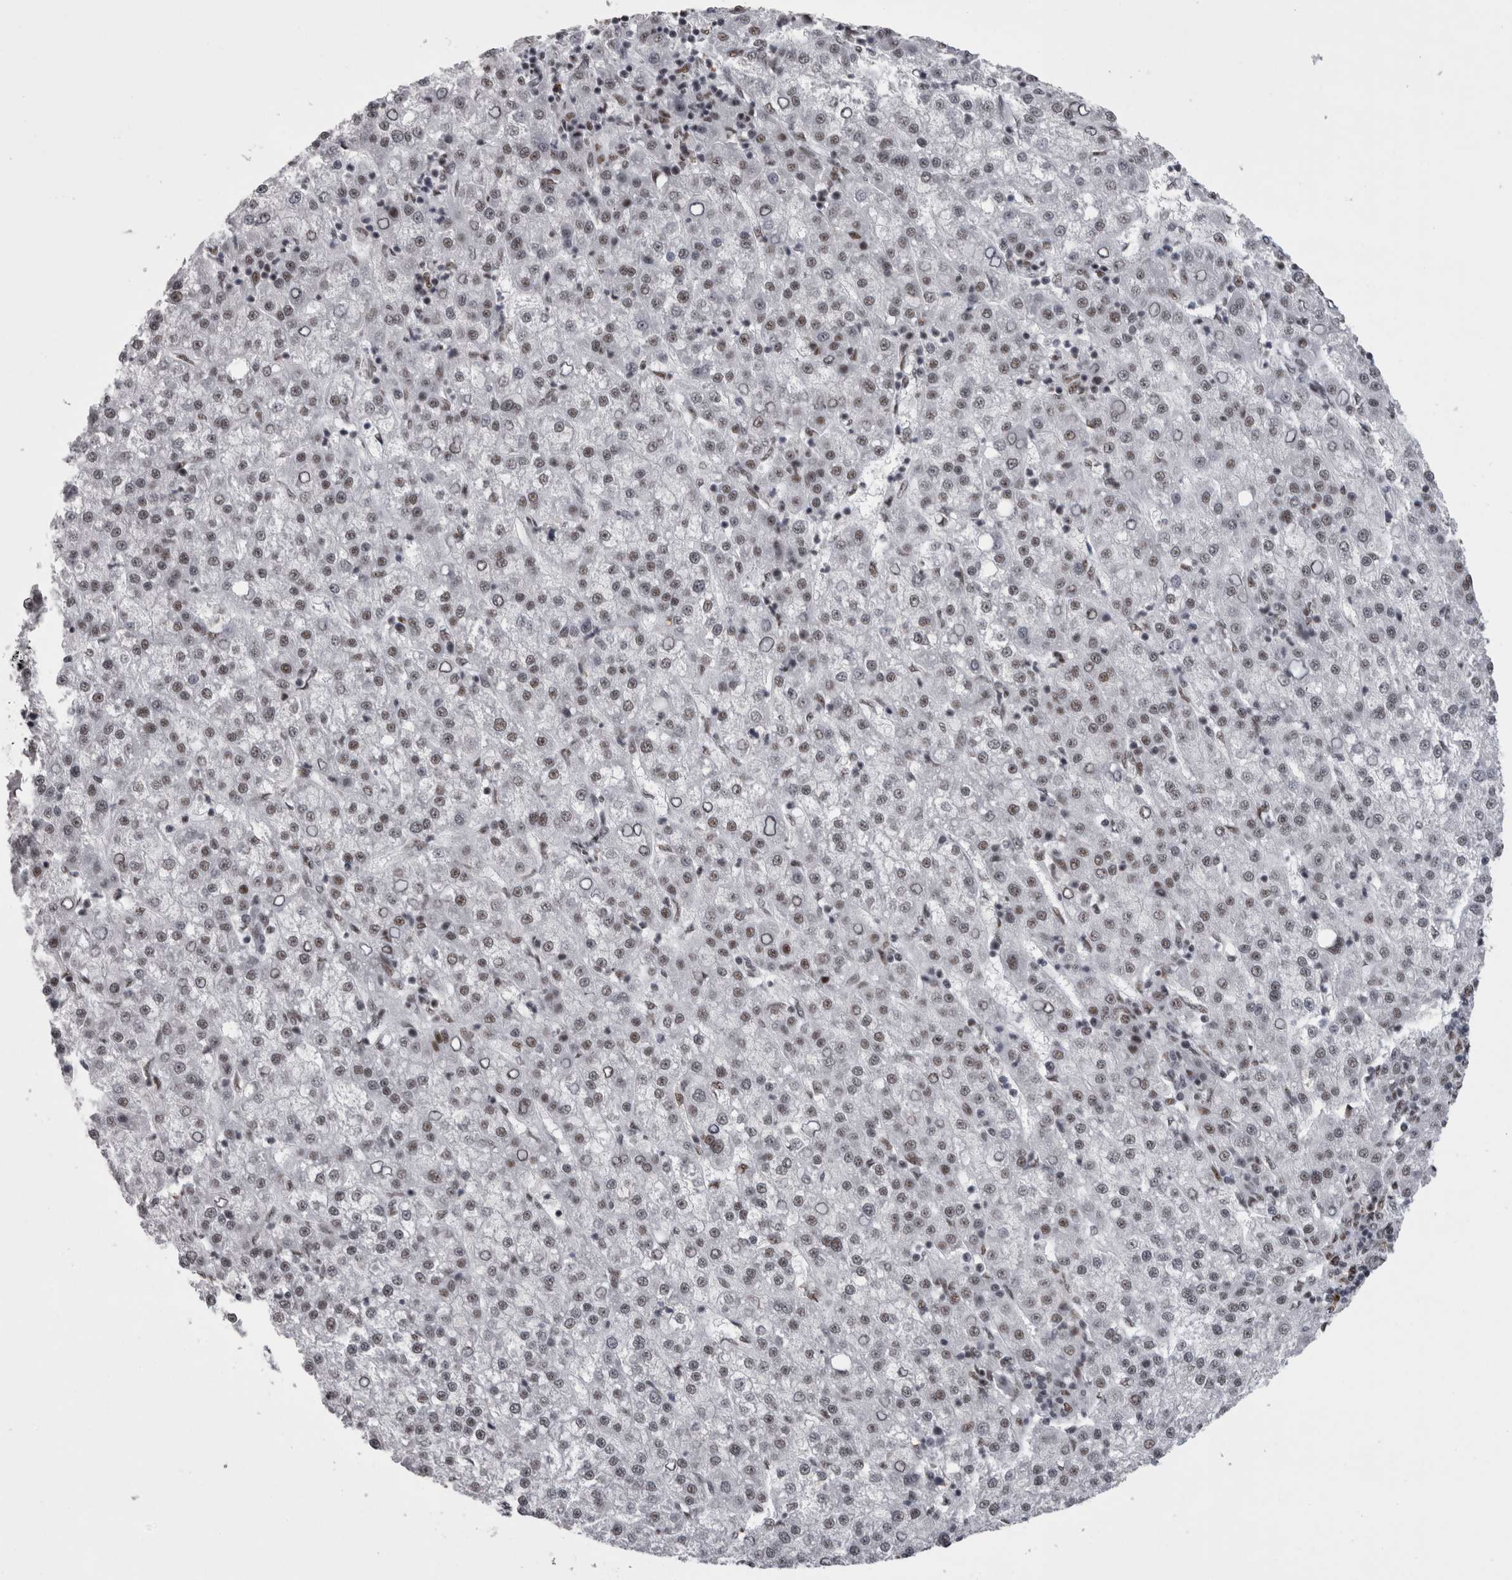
{"staining": {"intensity": "weak", "quantity": "25%-75%", "location": "nuclear"}, "tissue": "liver cancer", "cell_type": "Tumor cells", "image_type": "cancer", "snomed": [{"axis": "morphology", "description": "Carcinoma, Hepatocellular, NOS"}, {"axis": "topography", "description": "Liver"}], "caption": "Protein staining of liver hepatocellular carcinoma tissue demonstrates weak nuclear positivity in about 25%-75% of tumor cells. Nuclei are stained in blue.", "gene": "SNRNP40", "patient": {"sex": "female", "age": 58}}